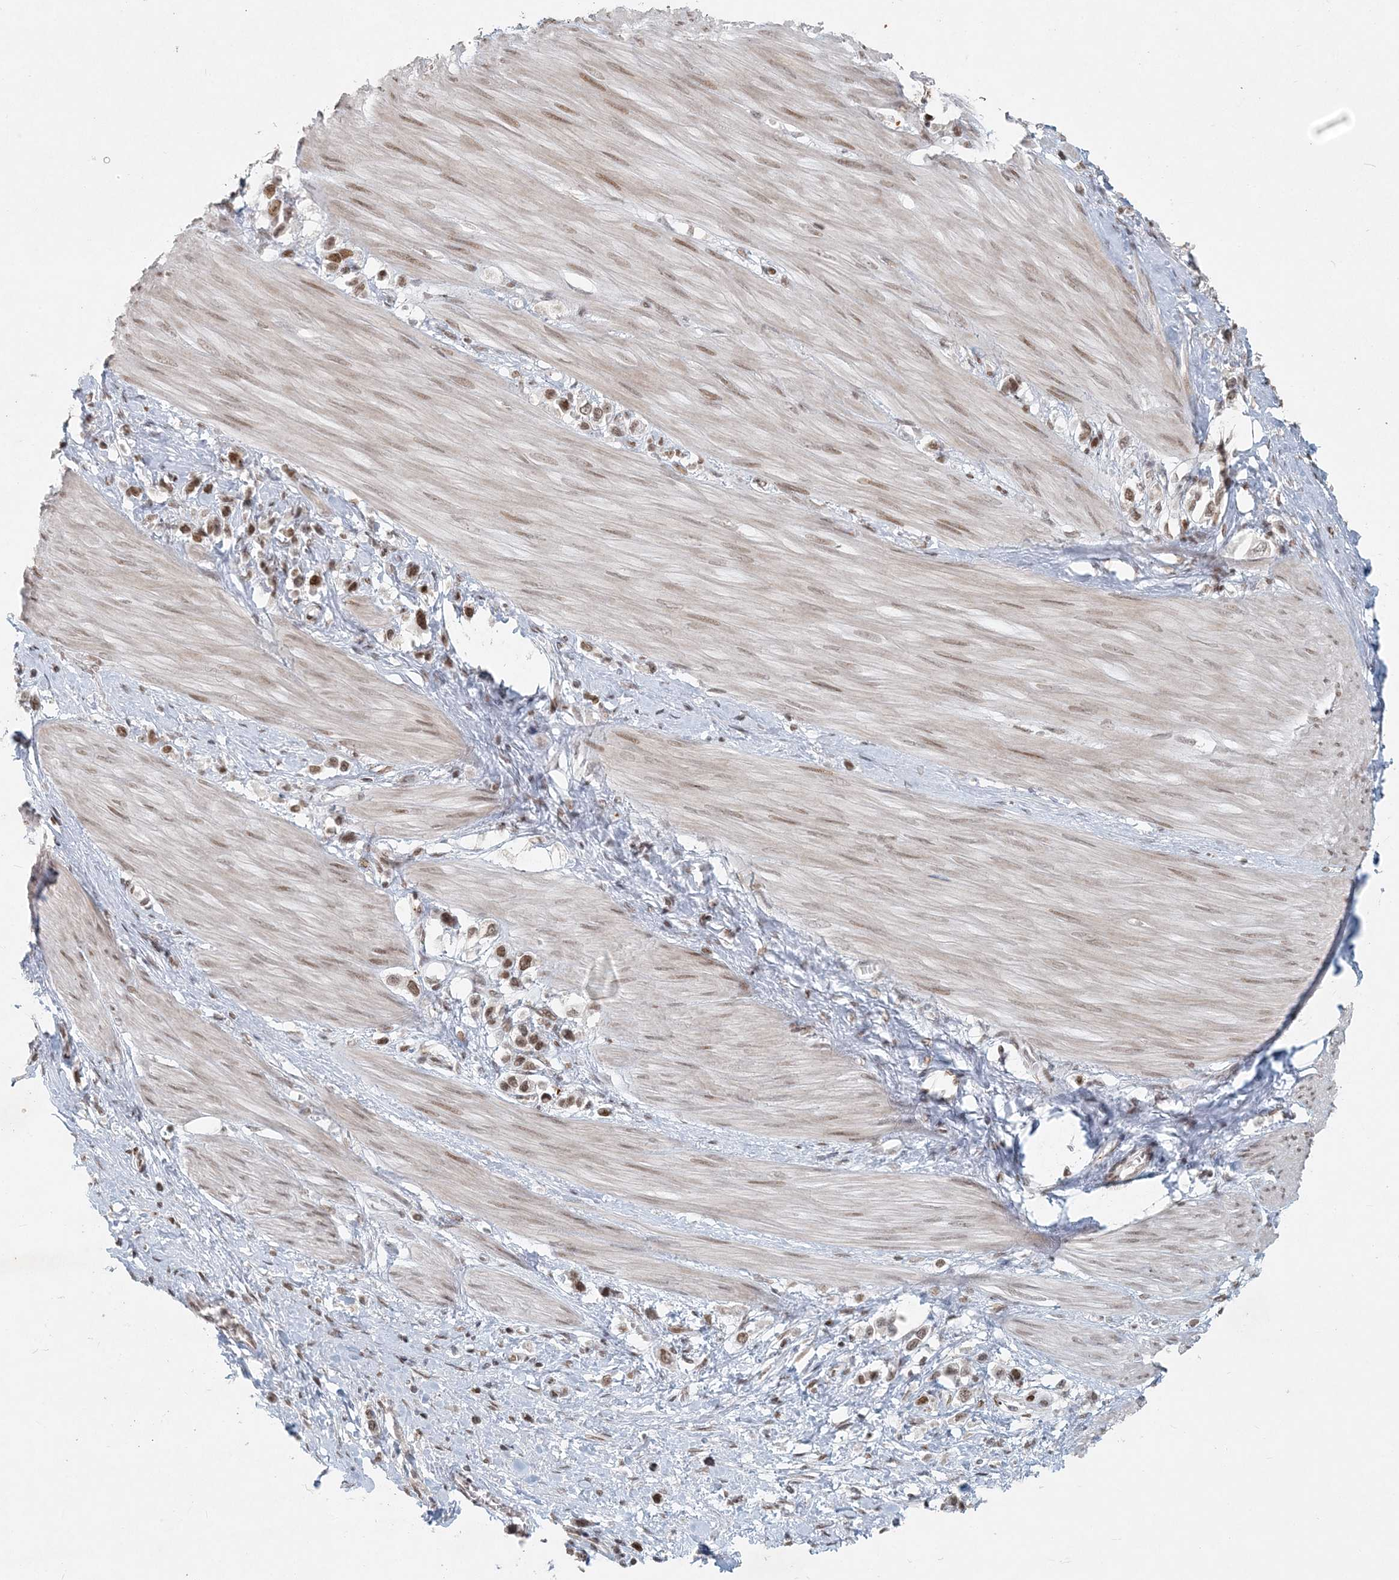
{"staining": {"intensity": "moderate", "quantity": ">75%", "location": "nuclear"}, "tissue": "stomach cancer", "cell_type": "Tumor cells", "image_type": "cancer", "snomed": [{"axis": "morphology", "description": "Adenocarcinoma, NOS"}, {"axis": "topography", "description": "Stomach"}], "caption": "The image exhibits staining of adenocarcinoma (stomach), revealing moderate nuclear protein staining (brown color) within tumor cells. The staining was performed using DAB to visualize the protein expression in brown, while the nuclei were stained in blue with hematoxylin (Magnification: 20x).", "gene": "BAZ1B", "patient": {"sex": "female", "age": 65}}